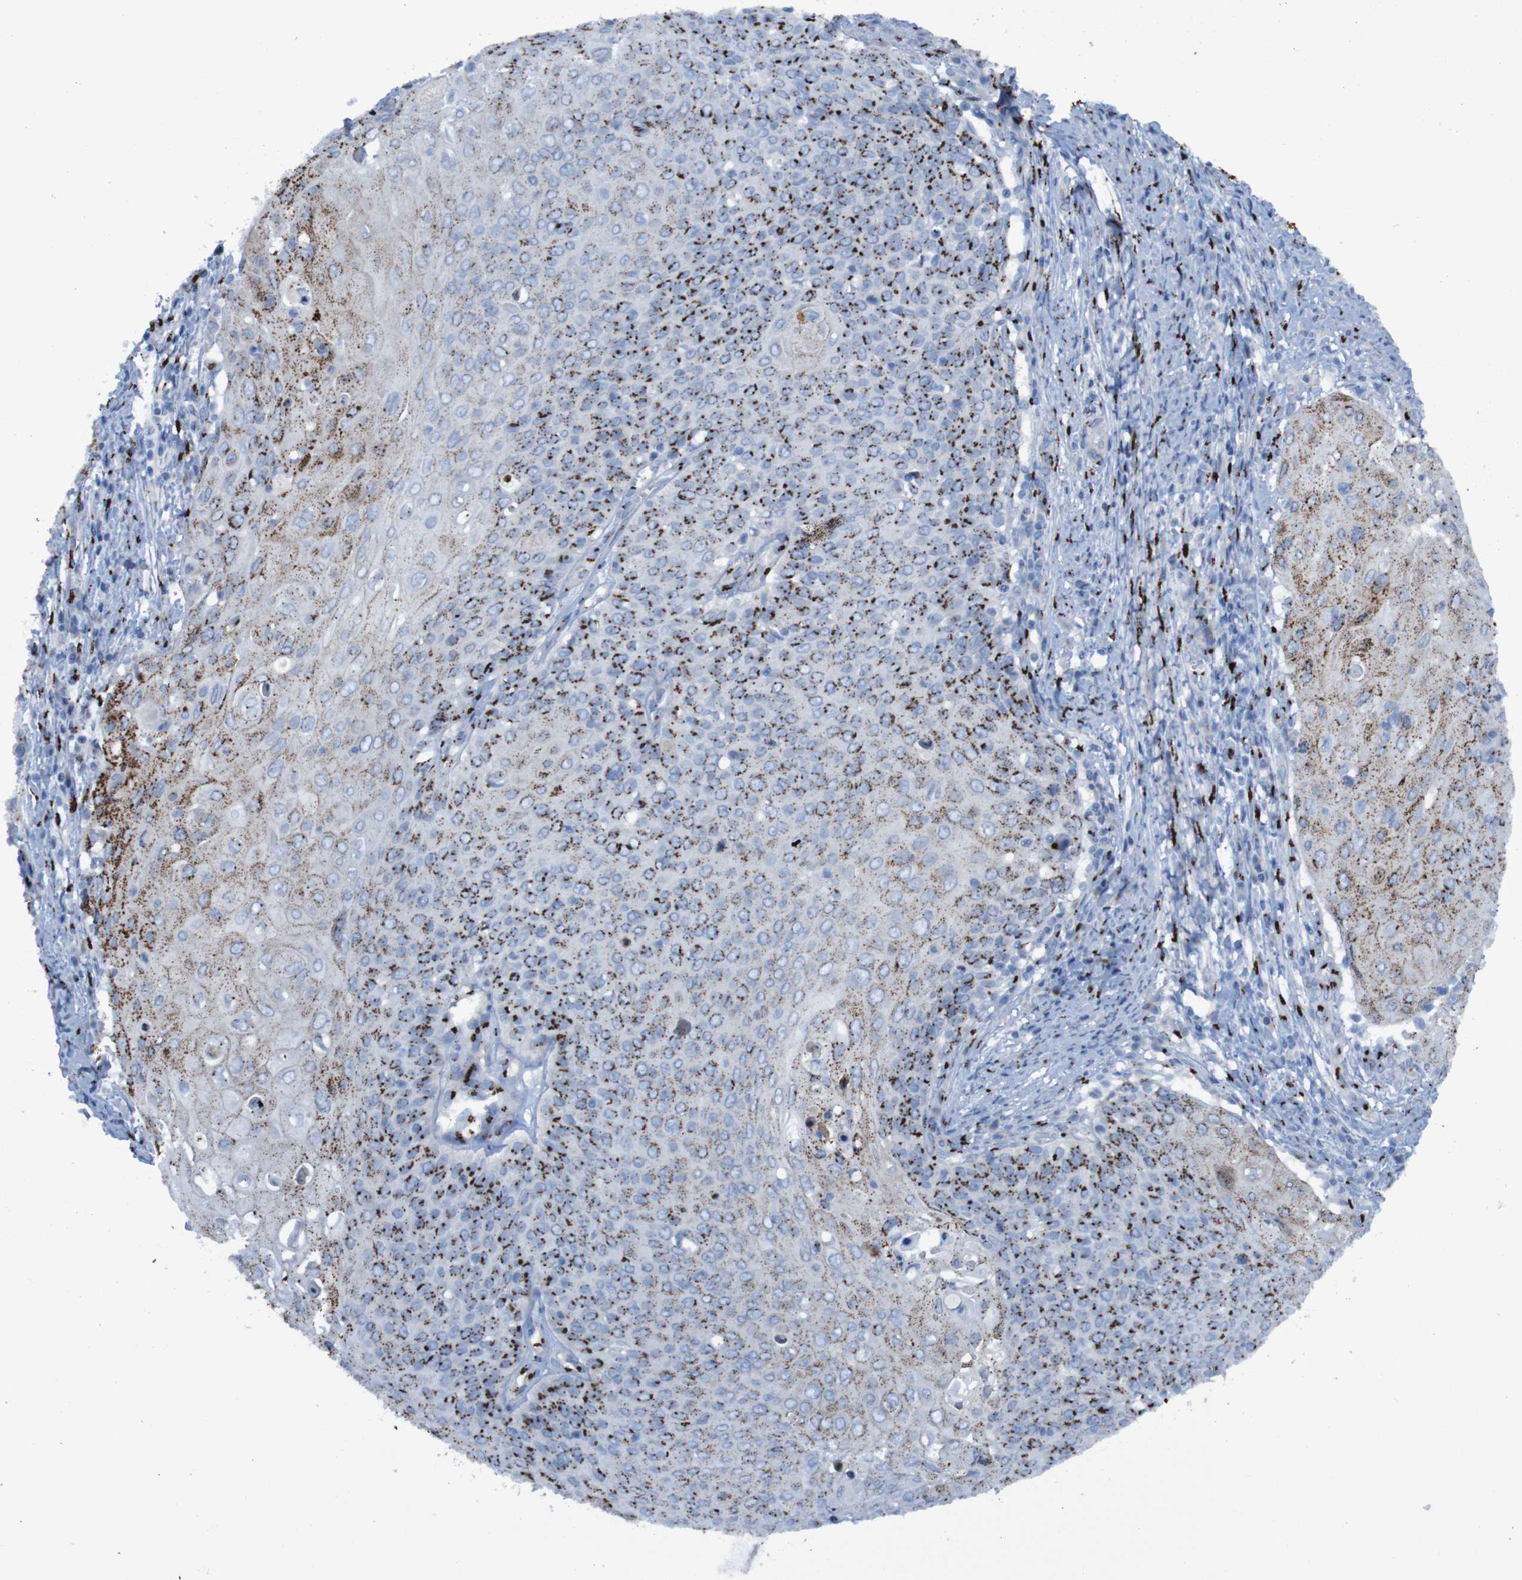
{"staining": {"intensity": "strong", "quantity": ">75%", "location": "cytoplasmic/membranous"}, "tissue": "cervical cancer", "cell_type": "Tumor cells", "image_type": "cancer", "snomed": [{"axis": "morphology", "description": "Squamous cell carcinoma, NOS"}, {"axis": "topography", "description": "Cervix"}], "caption": "Tumor cells exhibit high levels of strong cytoplasmic/membranous expression in about >75% of cells in squamous cell carcinoma (cervical). The staining was performed using DAB to visualize the protein expression in brown, while the nuclei were stained in blue with hematoxylin (Magnification: 20x).", "gene": "GOLM1", "patient": {"sex": "female", "age": 39}}